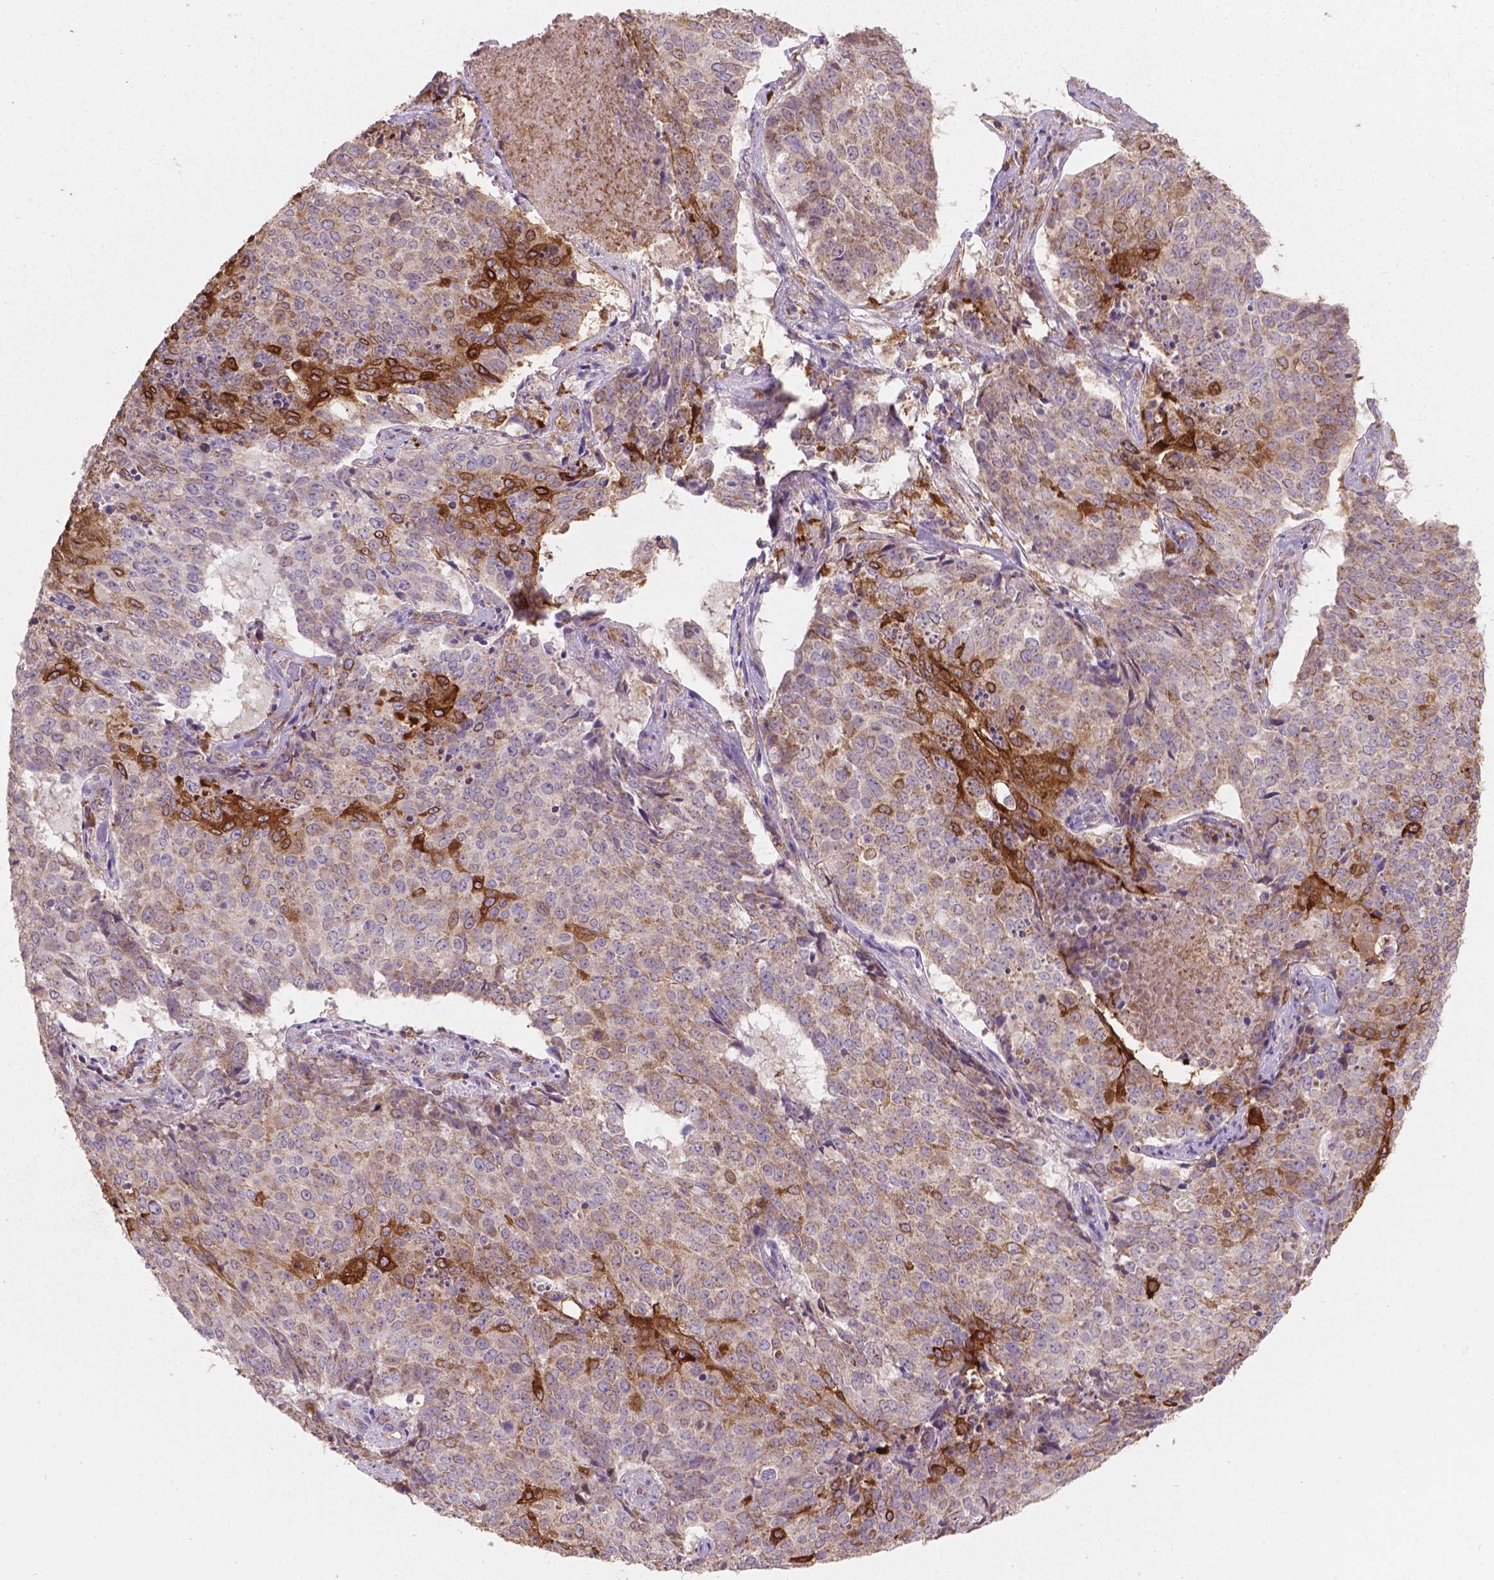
{"staining": {"intensity": "strong", "quantity": "<25%", "location": "cytoplasmic/membranous"}, "tissue": "lung cancer", "cell_type": "Tumor cells", "image_type": "cancer", "snomed": [{"axis": "morphology", "description": "Normal tissue, NOS"}, {"axis": "morphology", "description": "Squamous cell carcinoma, NOS"}, {"axis": "topography", "description": "Bronchus"}, {"axis": "topography", "description": "Lung"}], "caption": "Immunohistochemistry (IHC) histopathology image of neoplastic tissue: lung squamous cell carcinoma stained using immunohistochemistry (IHC) reveals medium levels of strong protein expression localized specifically in the cytoplasmic/membranous of tumor cells, appearing as a cytoplasmic/membranous brown color.", "gene": "TCAF1", "patient": {"sex": "male", "age": 64}}